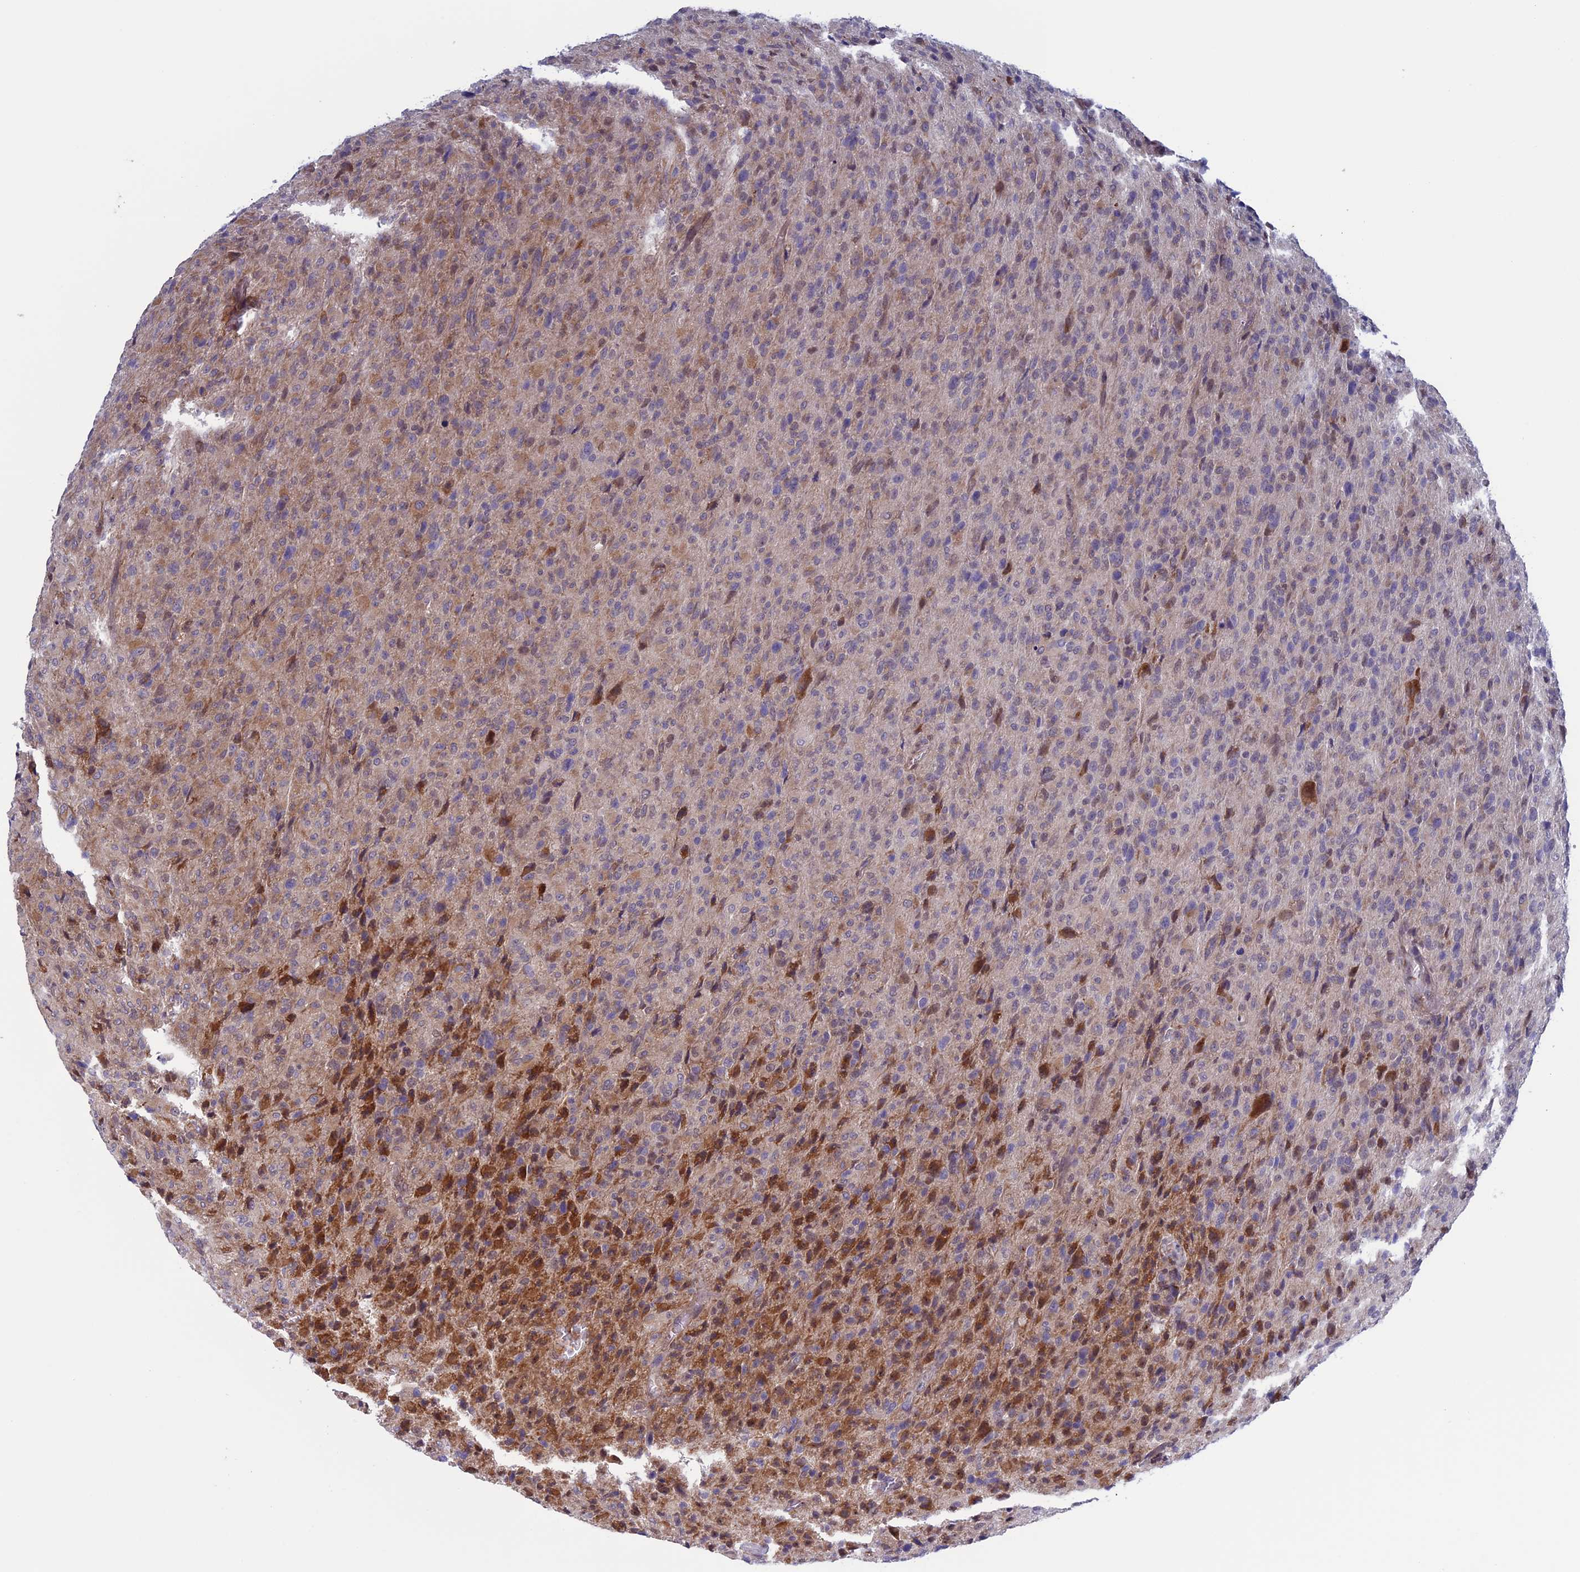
{"staining": {"intensity": "moderate", "quantity": "<25%", "location": "cytoplasmic/membranous"}, "tissue": "glioma", "cell_type": "Tumor cells", "image_type": "cancer", "snomed": [{"axis": "morphology", "description": "Glioma, malignant, High grade"}, {"axis": "topography", "description": "Brain"}], "caption": "High-magnification brightfield microscopy of malignant high-grade glioma stained with DAB (3,3'-diaminobenzidine) (brown) and counterstained with hematoxylin (blue). tumor cells exhibit moderate cytoplasmic/membranous positivity is appreciated in about<25% of cells. Nuclei are stained in blue.", "gene": "FADS1", "patient": {"sex": "female", "age": 57}}